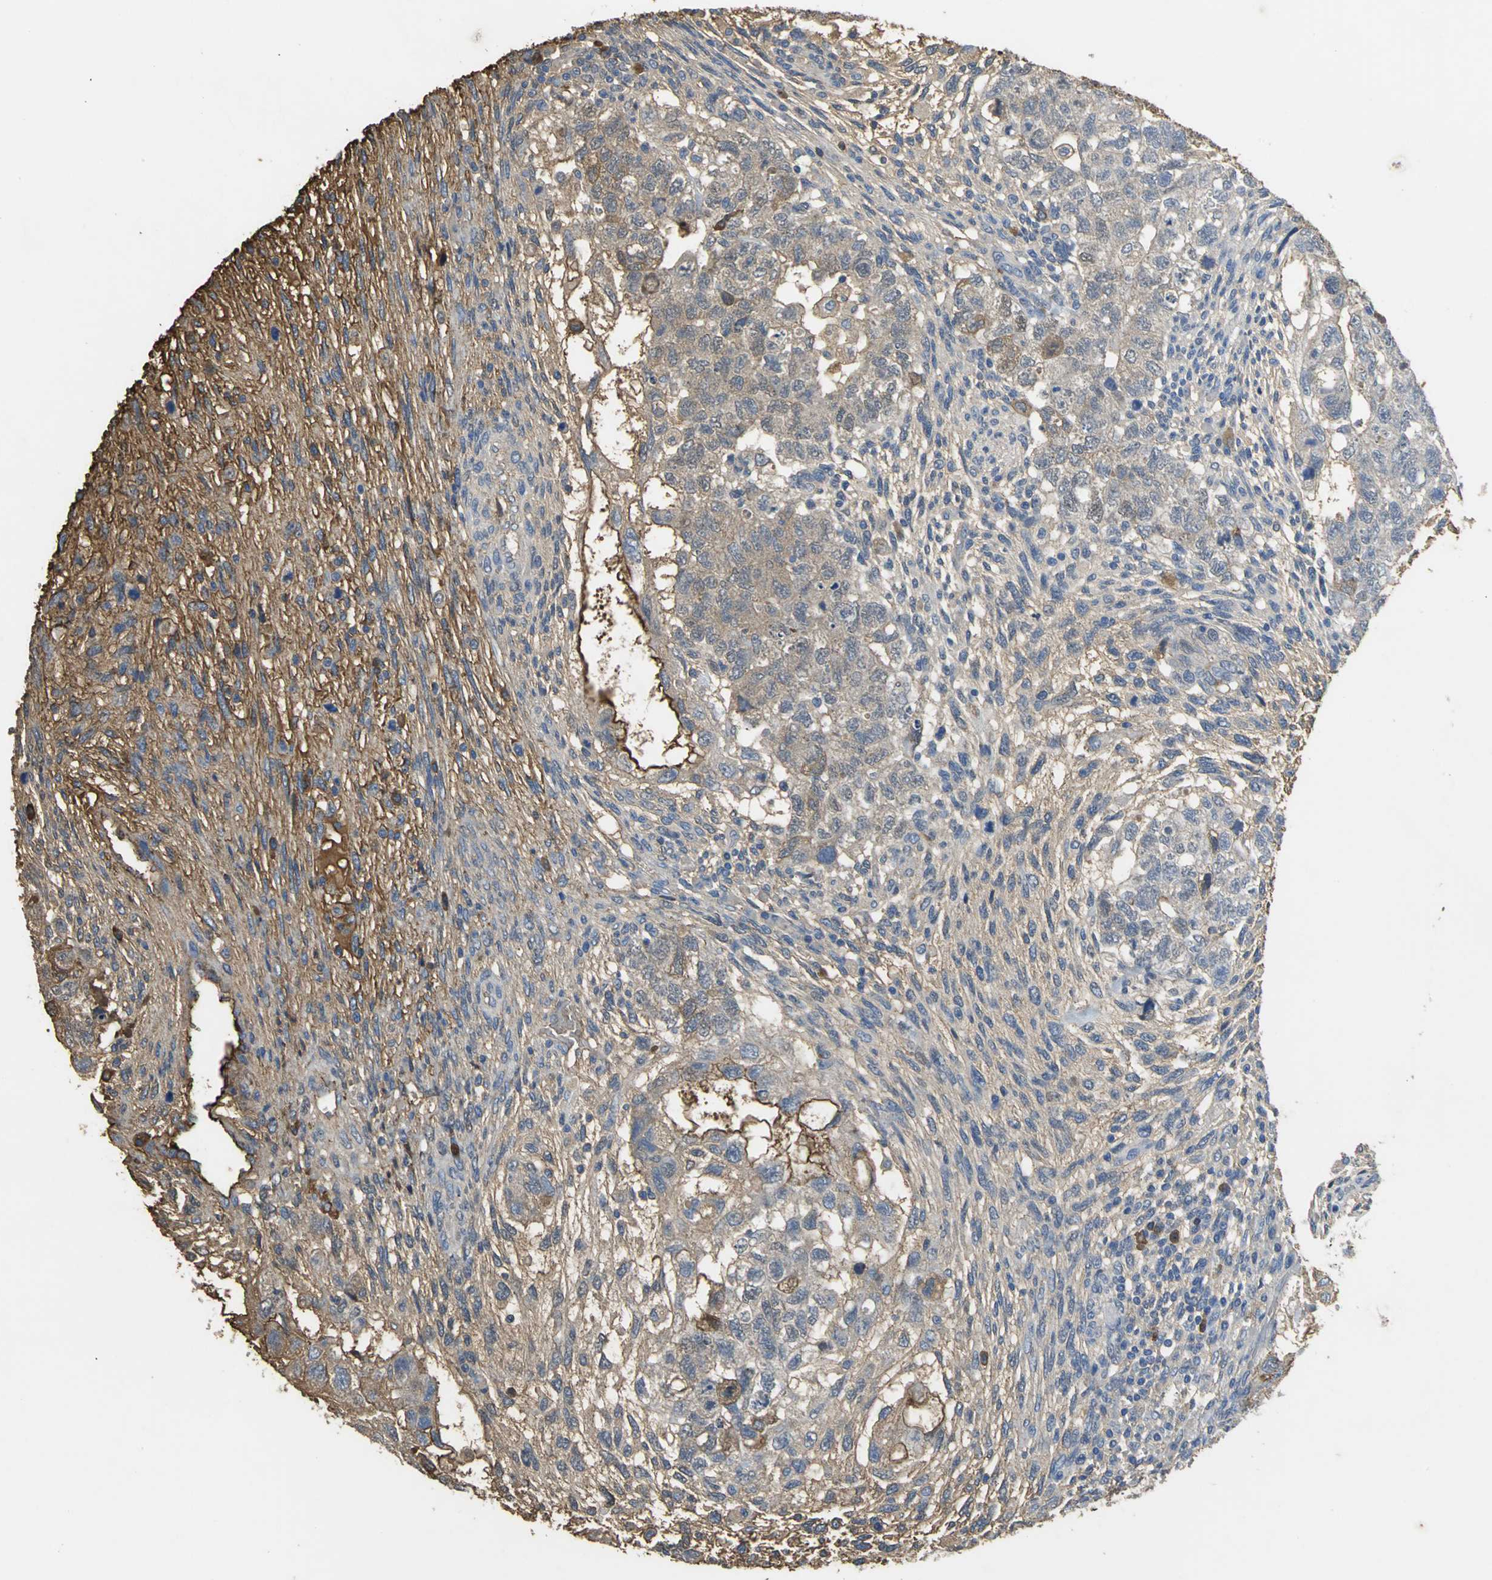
{"staining": {"intensity": "moderate", "quantity": ">75%", "location": "cytoplasmic/membranous"}, "tissue": "testis cancer", "cell_type": "Tumor cells", "image_type": "cancer", "snomed": [{"axis": "morphology", "description": "Normal tissue, NOS"}, {"axis": "morphology", "description": "Carcinoma, Embryonal, NOS"}, {"axis": "topography", "description": "Testis"}], "caption": "The micrograph displays staining of testis cancer, revealing moderate cytoplasmic/membranous protein staining (brown color) within tumor cells.", "gene": "GYG2", "patient": {"sex": "male", "age": 36}}